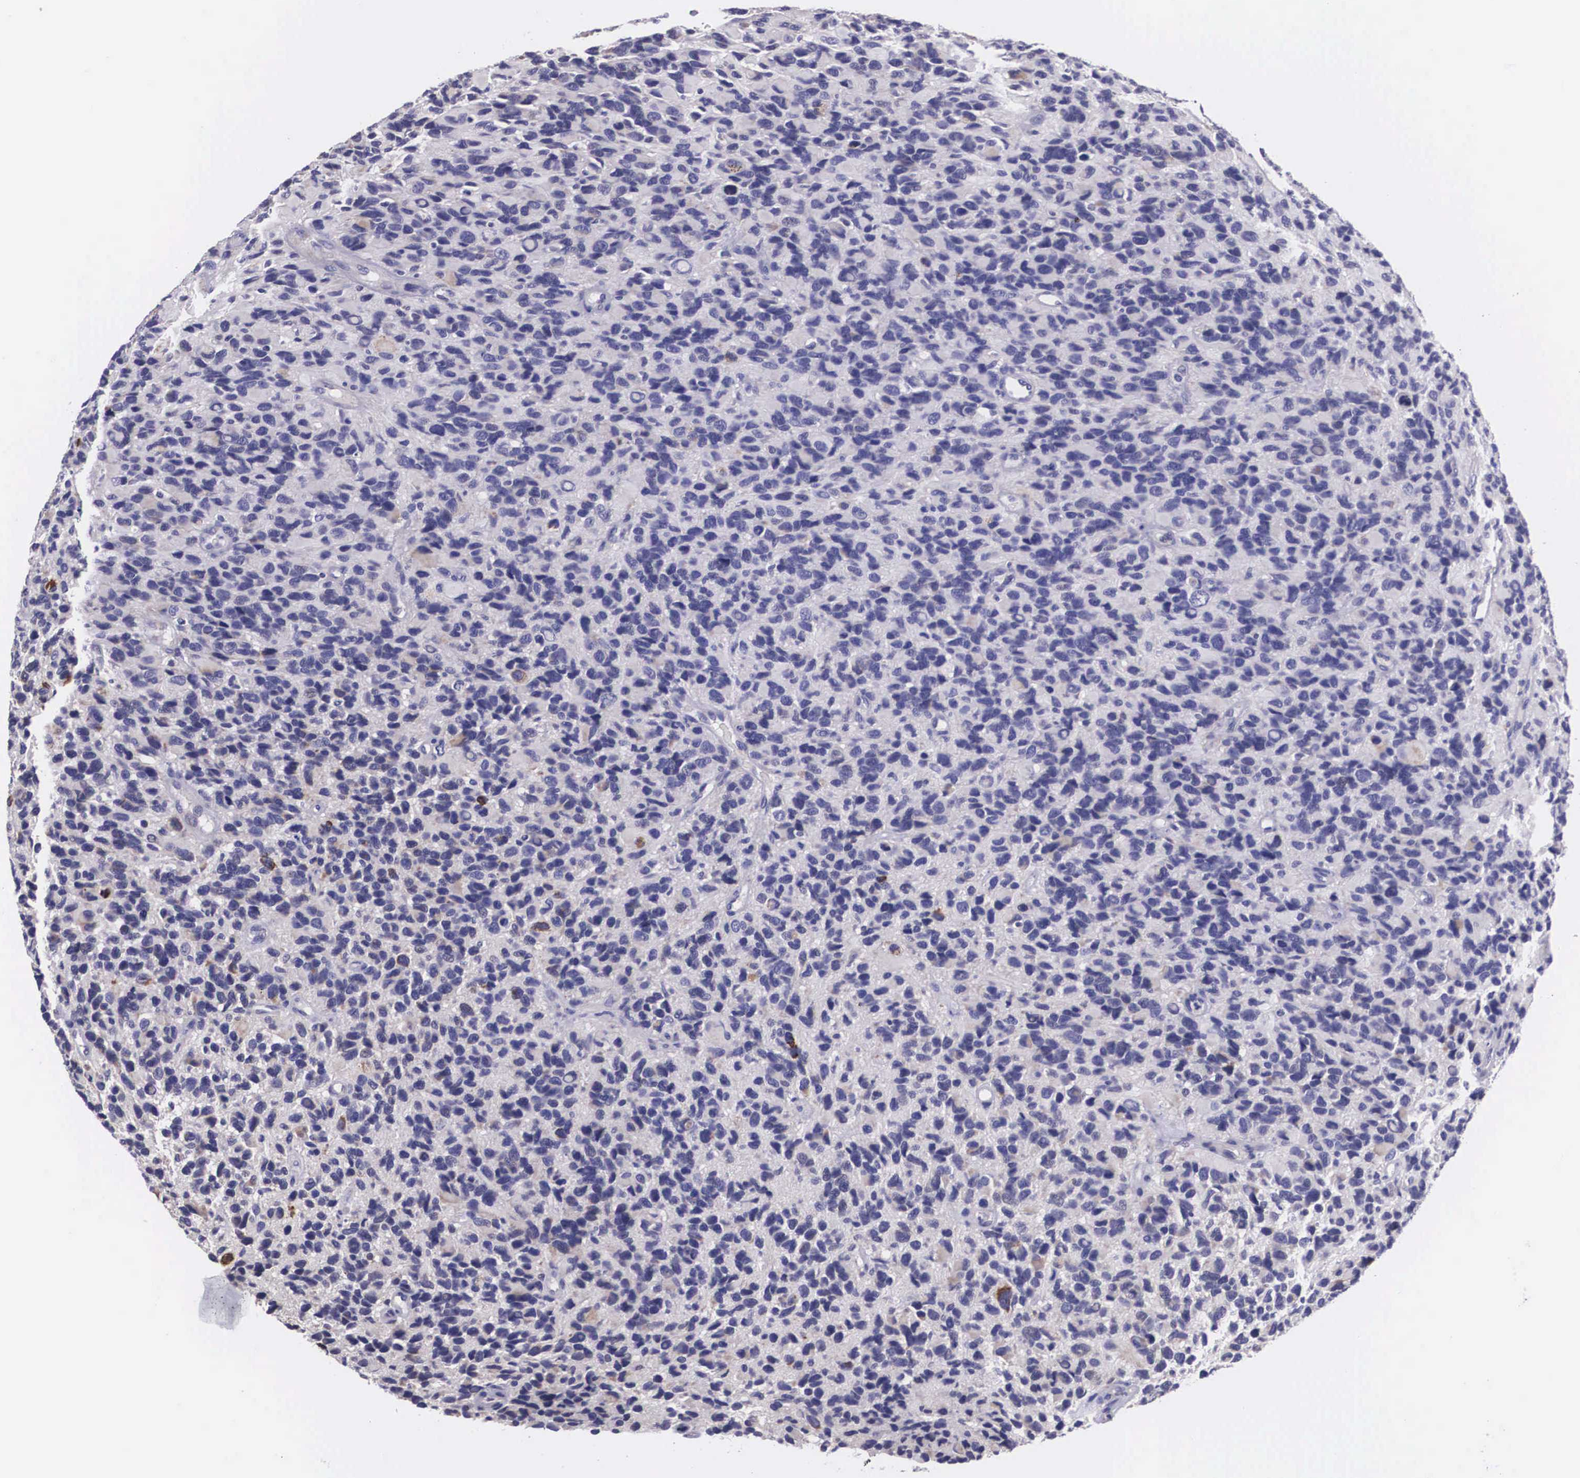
{"staining": {"intensity": "weak", "quantity": "<25%", "location": "cytoplasmic/membranous"}, "tissue": "glioma", "cell_type": "Tumor cells", "image_type": "cancer", "snomed": [{"axis": "morphology", "description": "Glioma, malignant, High grade"}, {"axis": "topography", "description": "Brain"}], "caption": "Protein analysis of glioma exhibits no significant staining in tumor cells.", "gene": "ARG2", "patient": {"sex": "male", "age": 77}}